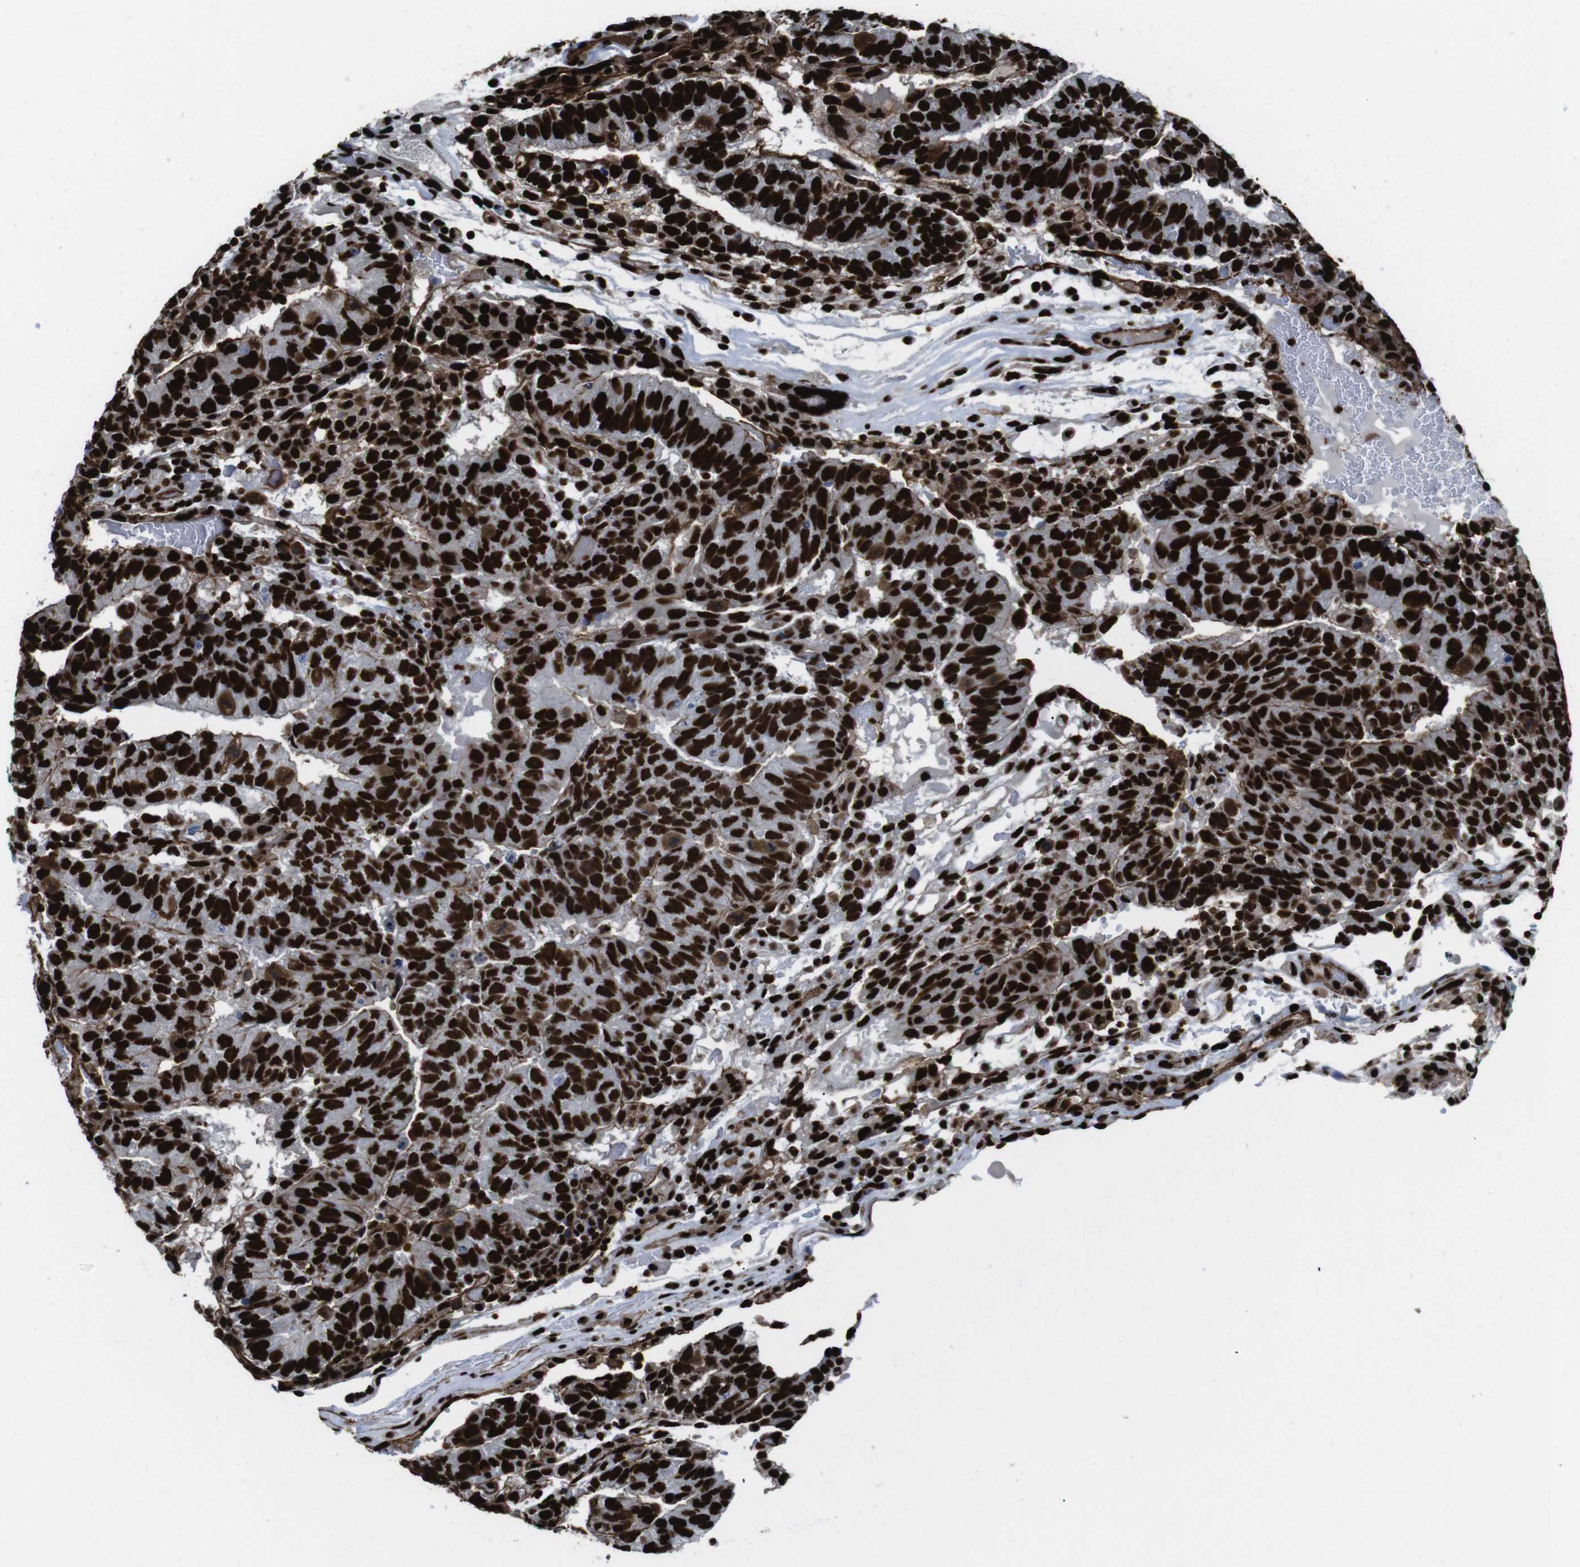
{"staining": {"intensity": "strong", "quantity": ">75%", "location": "nuclear"}, "tissue": "testis cancer", "cell_type": "Tumor cells", "image_type": "cancer", "snomed": [{"axis": "morphology", "description": "Seminoma, NOS"}, {"axis": "morphology", "description": "Carcinoma, Embryonal, NOS"}, {"axis": "topography", "description": "Testis"}], "caption": "Protein analysis of testis seminoma tissue exhibits strong nuclear expression in approximately >75% of tumor cells.", "gene": "HNRNPU", "patient": {"sex": "male", "age": 52}}